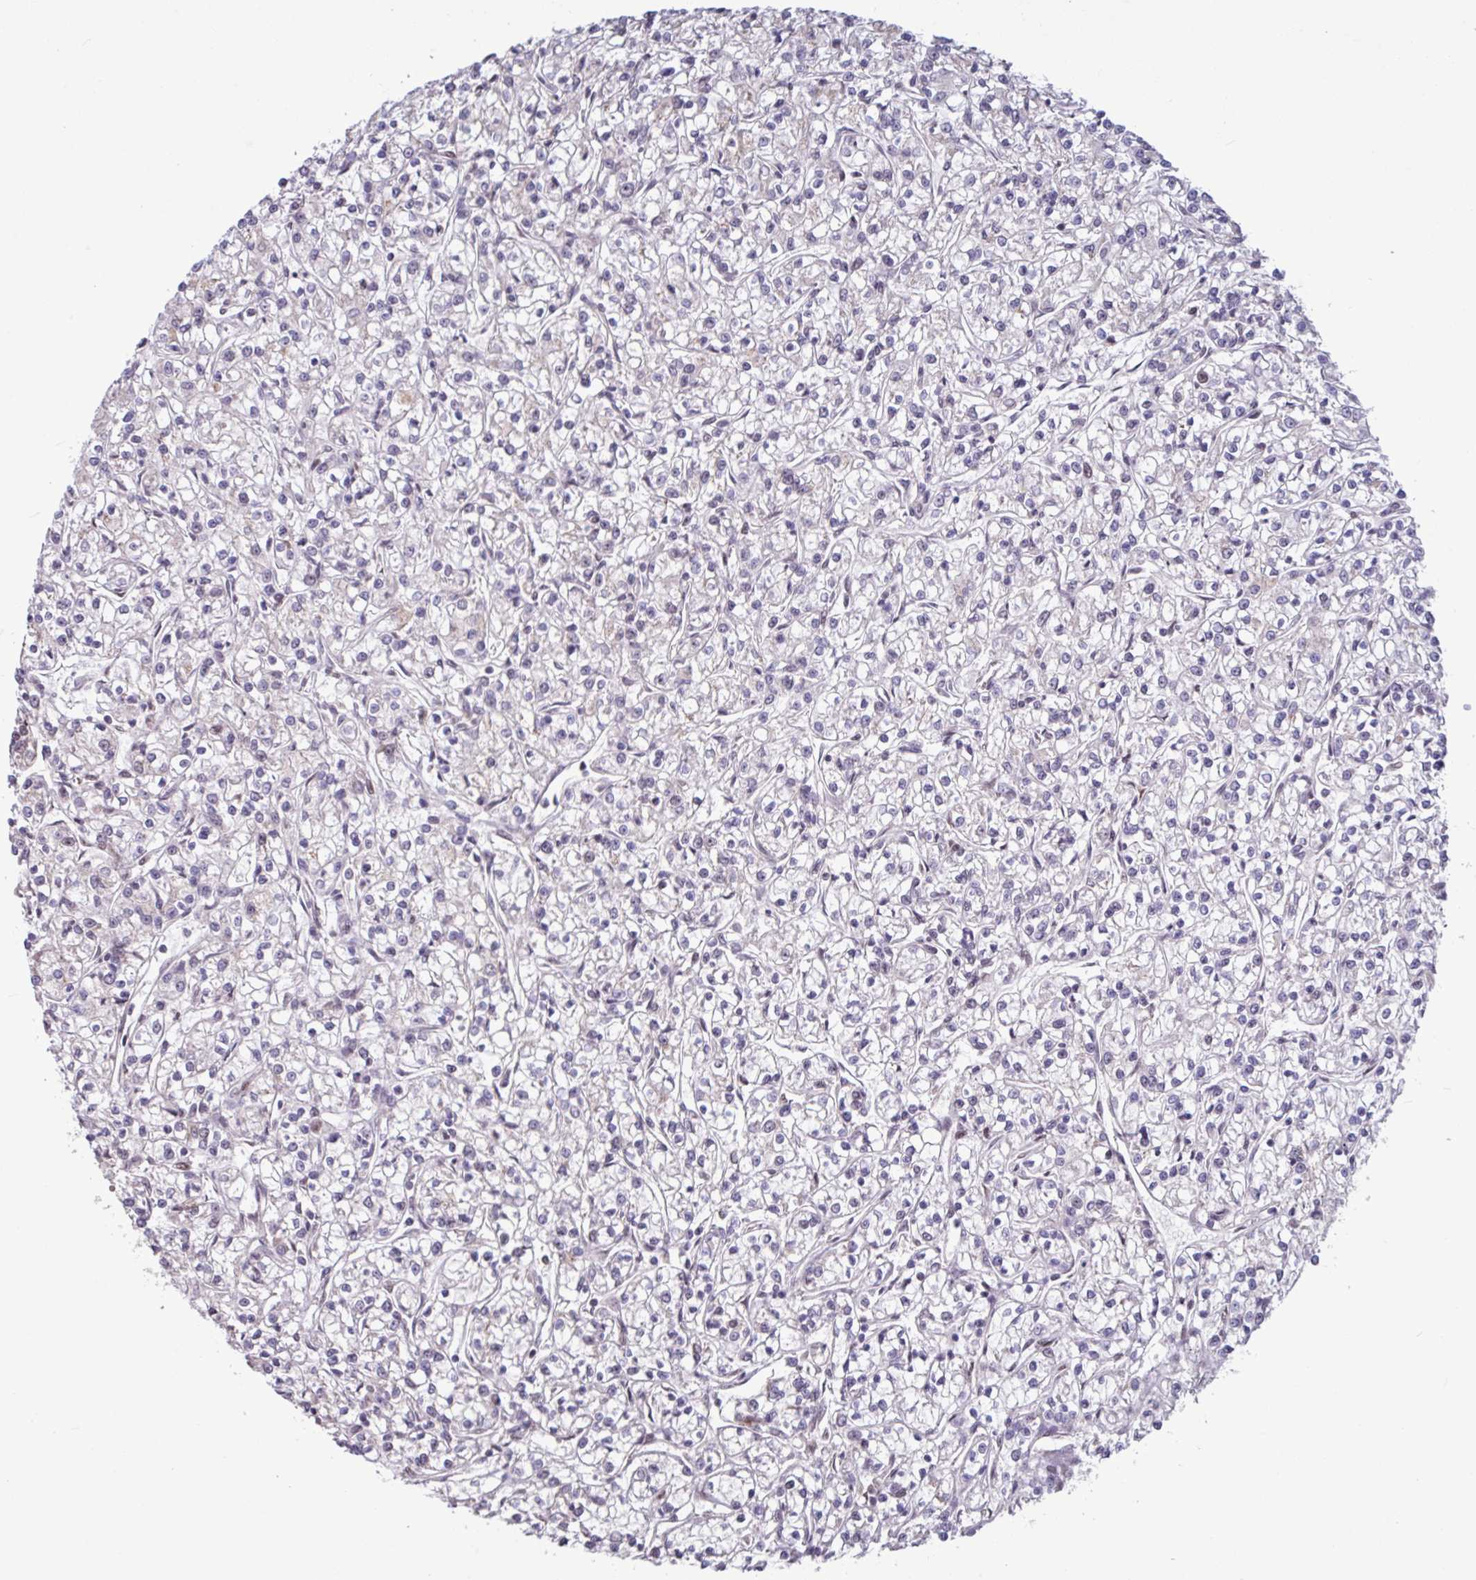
{"staining": {"intensity": "negative", "quantity": "none", "location": "none"}, "tissue": "renal cancer", "cell_type": "Tumor cells", "image_type": "cancer", "snomed": [{"axis": "morphology", "description": "Adenocarcinoma, NOS"}, {"axis": "topography", "description": "Kidney"}], "caption": "Renal adenocarcinoma was stained to show a protein in brown. There is no significant staining in tumor cells.", "gene": "TDG", "patient": {"sex": "female", "age": 59}}